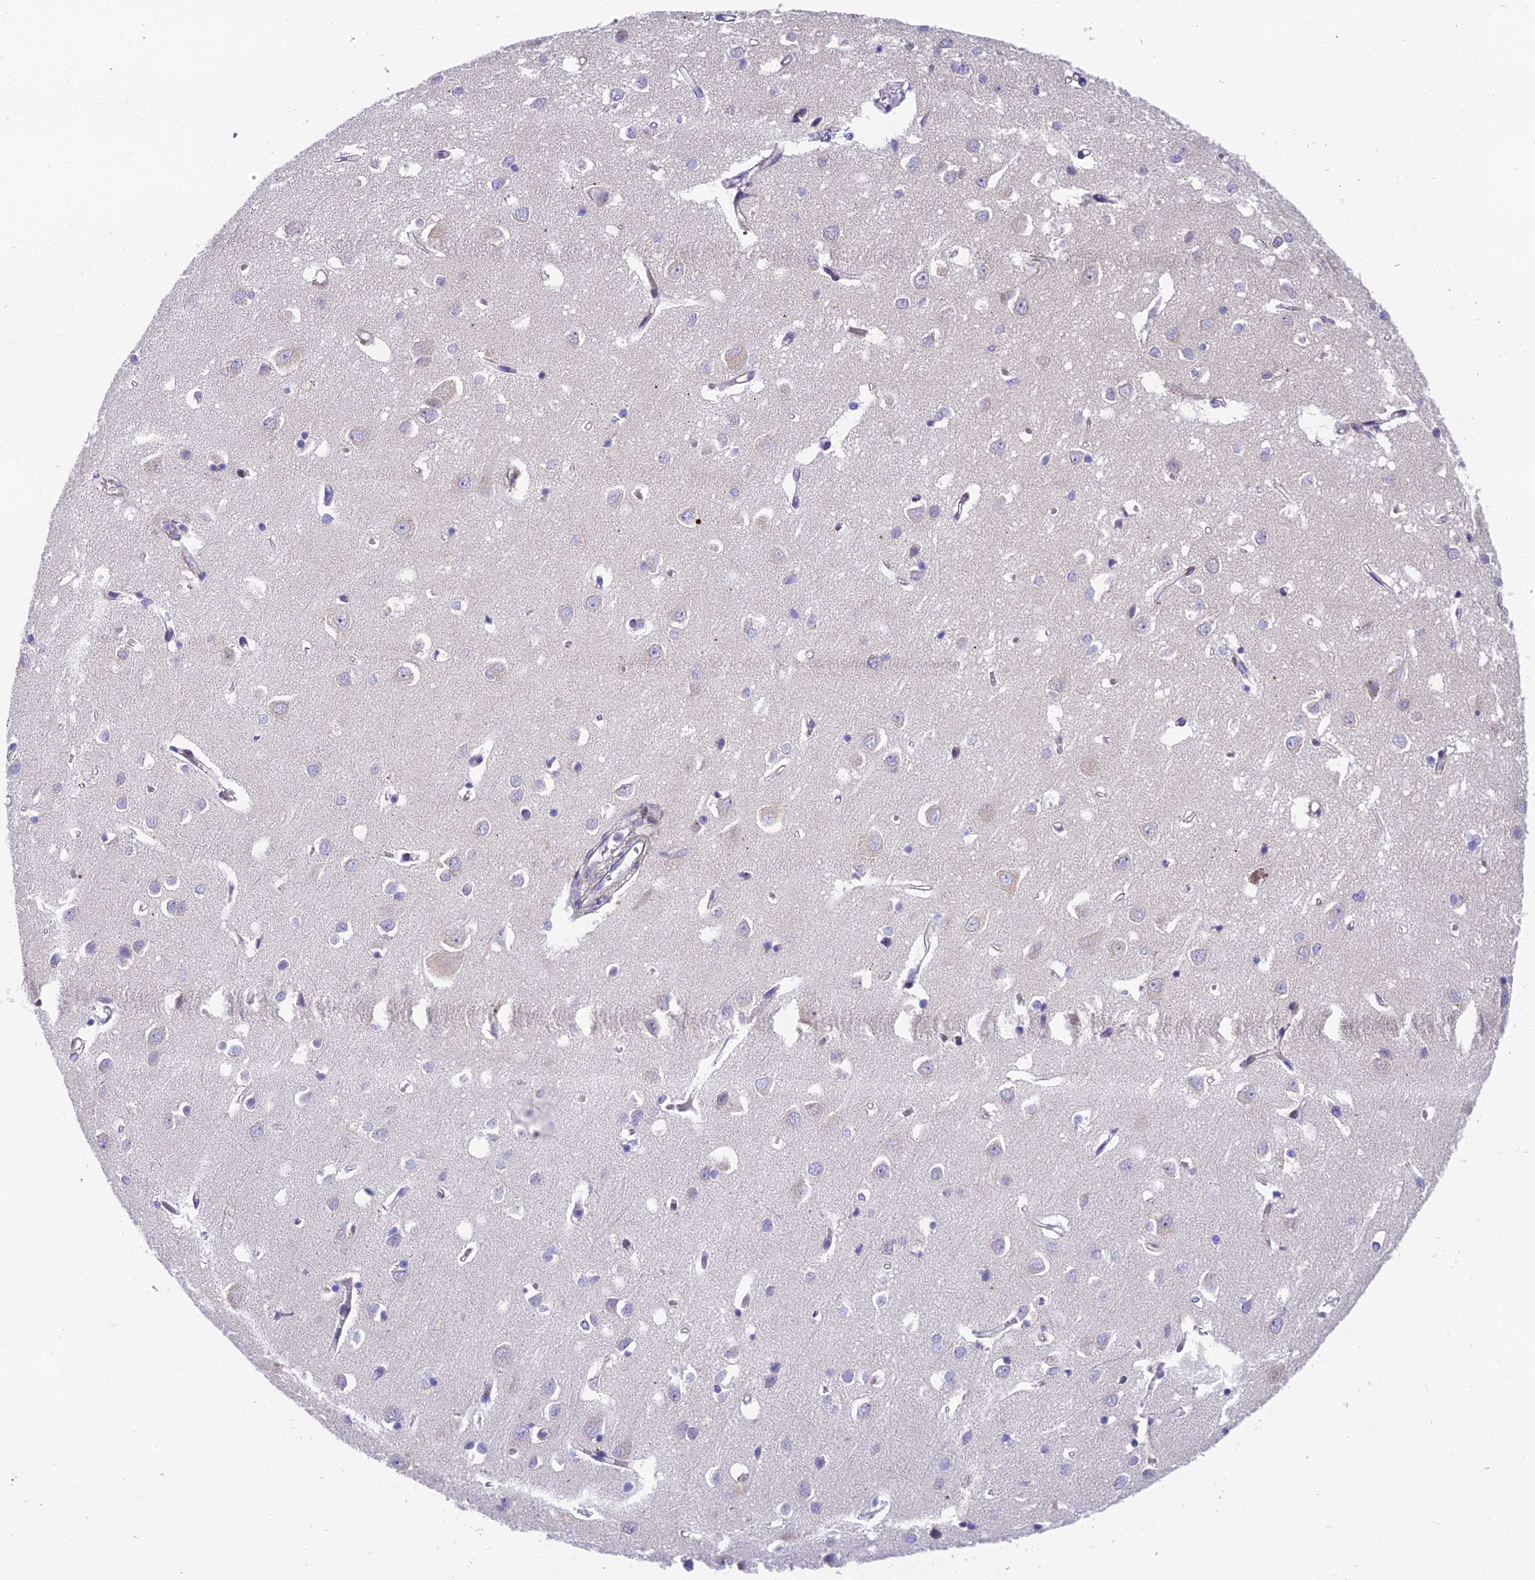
{"staining": {"intensity": "negative", "quantity": "none", "location": "none"}, "tissue": "cerebral cortex", "cell_type": "Endothelial cells", "image_type": "normal", "snomed": [{"axis": "morphology", "description": "Normal tissue, NOS"}, {"axis": "topography", "description": "Cerebral cortex"}], "caption": "High magnification brightfield microscopy of benign cerebral cortex stained with DAB (3,3'-diaminobenzidine) (brown) and counterstained with hematoxylin (blue): endothelial cells show no significant expression.", "gene": "MVB12A", "patient": {"sex": "female", "age": 64}}